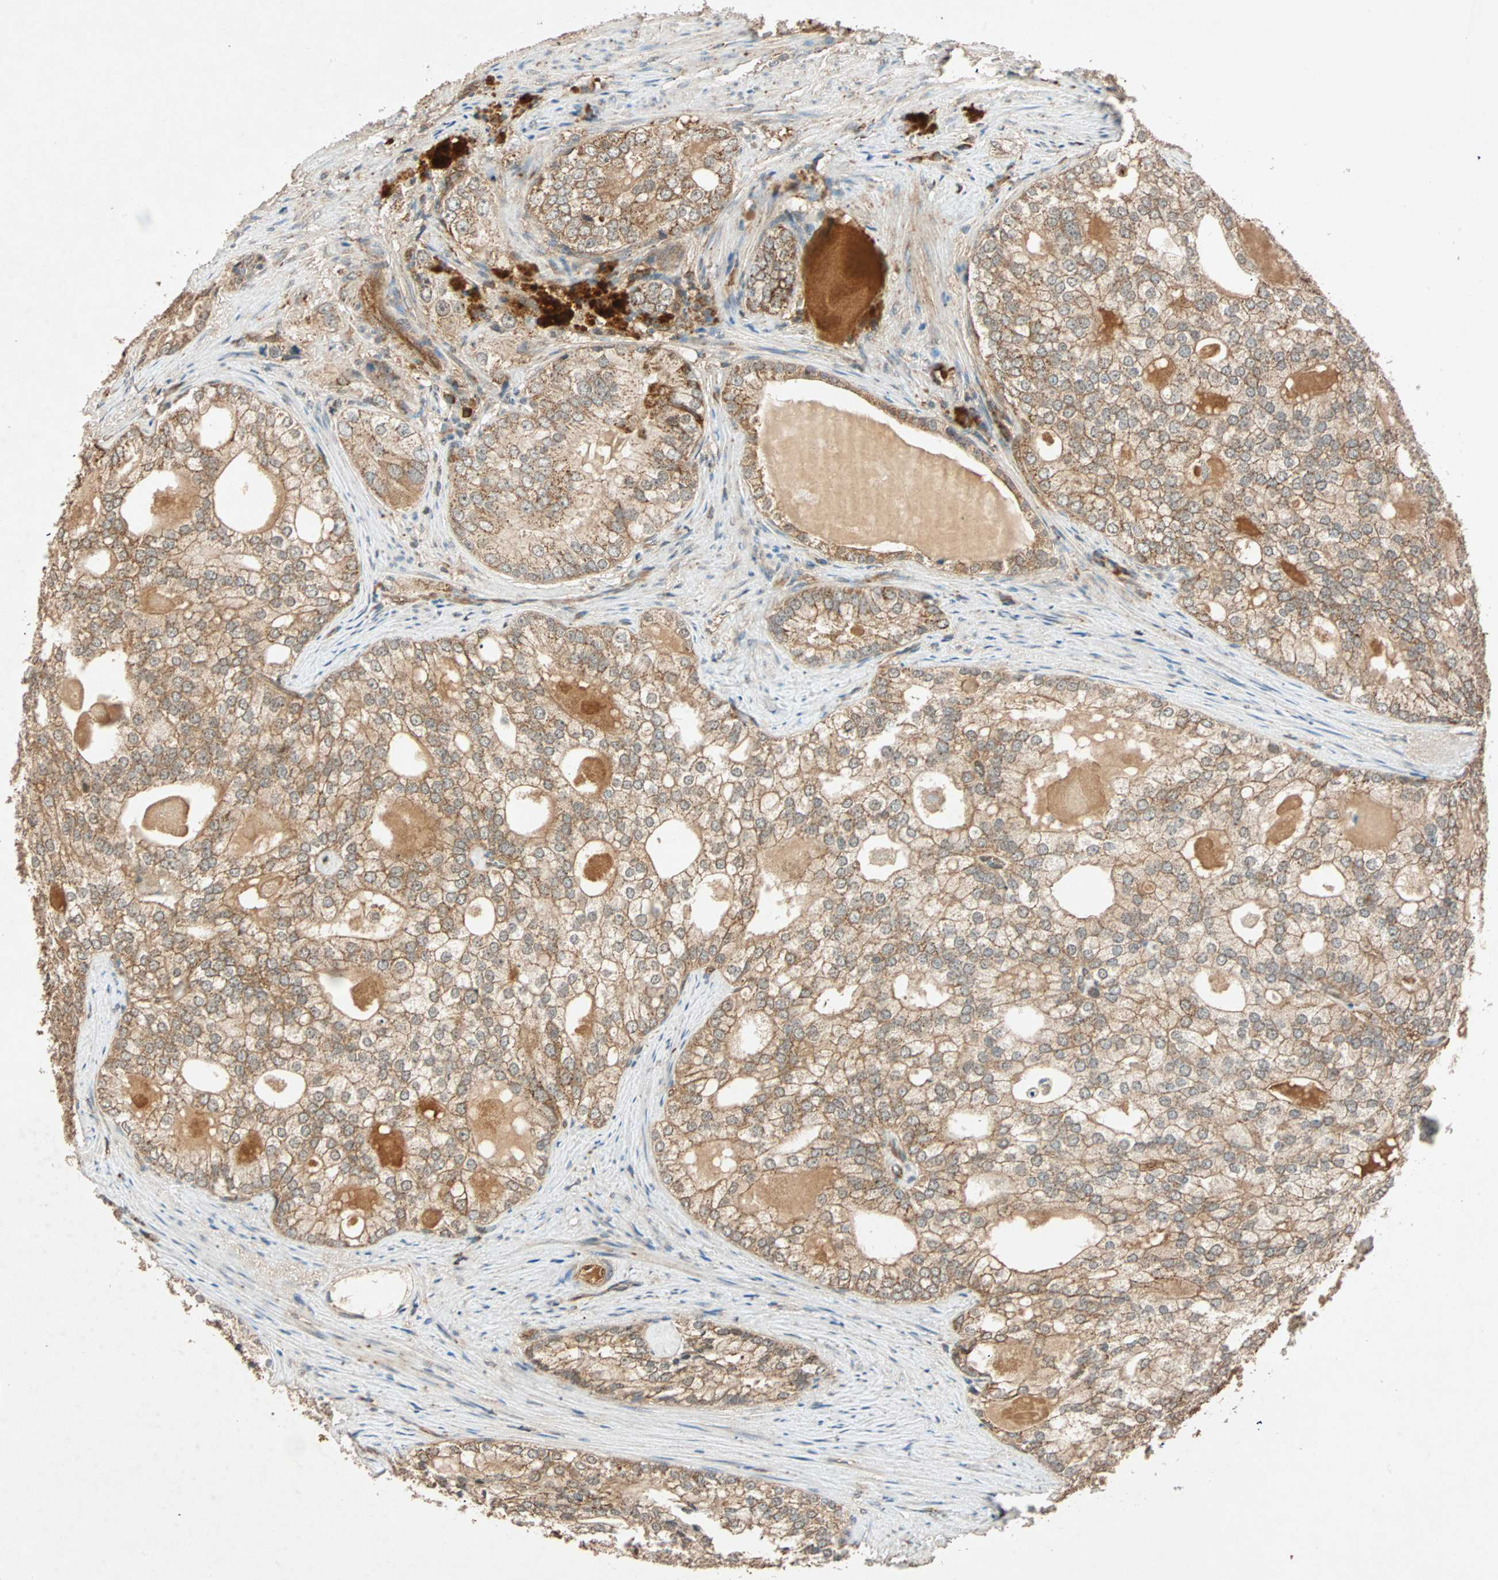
{"staining": {"intensity": "moderate", "quantity": ">75%", "location": "cytoplasmic/membranous"}, "tissue": "prostate cancer", "cell_type": "Tumor cells", "image_type": "cancer", "snomed": [{"axis": "morphology", "description": "Adenocarcinoma, High grade"}, {"axis": "topography", "description": "Prostate"}], "caption": "High-magnification brightfield microscopy of prostate adenocarcinoma (high-grade) stained with DAB (brown) and counterstained with hematoxylin (blue). tumor cells exhibit moderate cytoplasmic/membranous expression is seen in approximately>75% of cells. (DAB (3,3'-diaminobenzidine) IHC with brightfield microscopy, high magnification).", "gene": "MAPK1", "patient": {"sex": "male", "age": 66}}